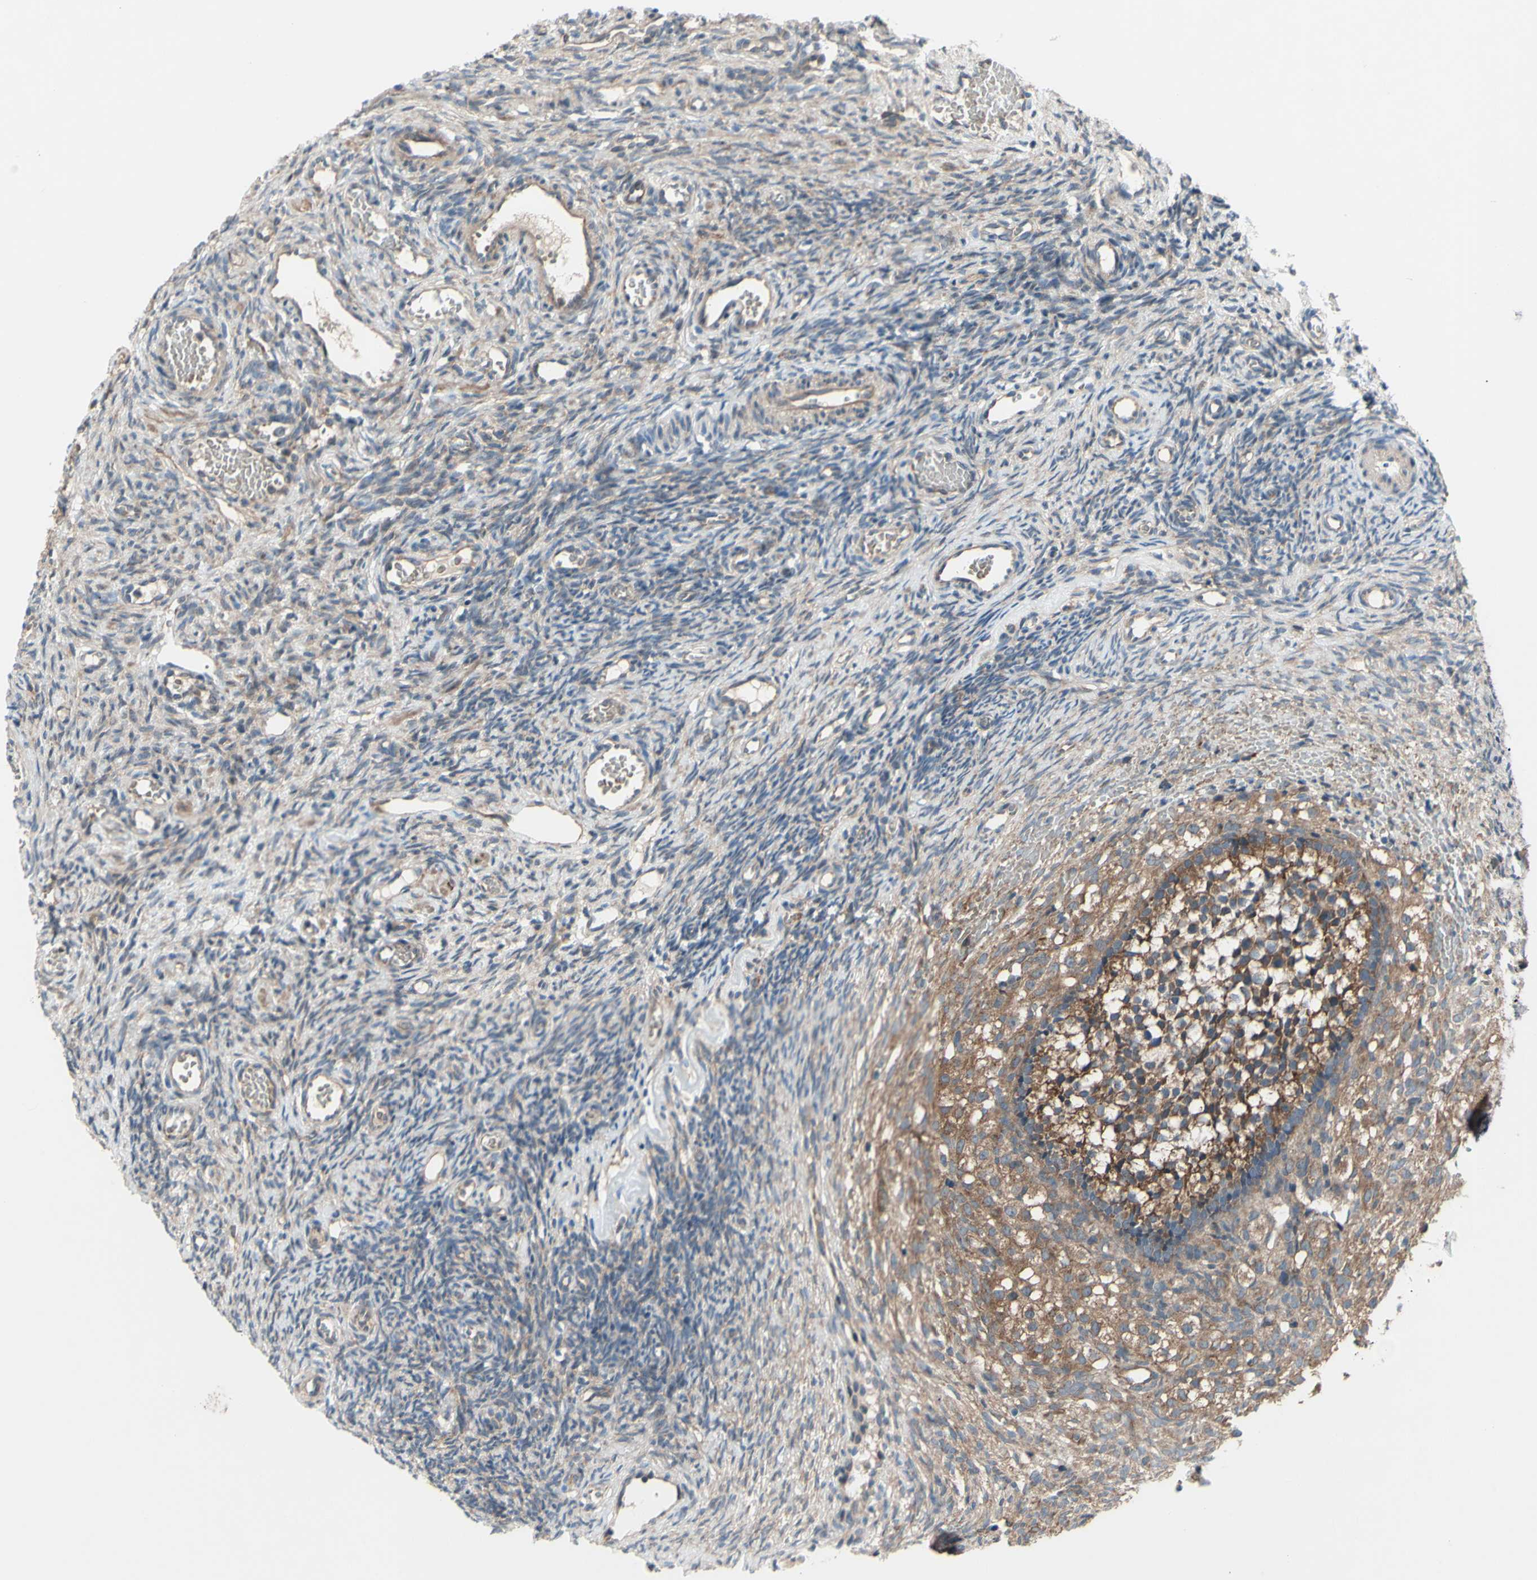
{"staining": {"intensity": "moderate", "quantity": ">75%", "location": "cytoplasmic/membranous"}, "tissue": "ovary", "cell_type": "Follicle cells", "image_type": "normal", "snomed": [{"axis": "morphology", "description": "Normal tissue, NOS"}, {"axis": "topography", "description": "Ovary"}], "caption": "Immunohistochemical staining of unremarkable ovary exhibits medium levels of moderate cytoplasmic/membranous positivity in approximately >75% of follicle cells.", "gene": "DYNLRB1", "patient": {"sex": "female", "age": 35}}